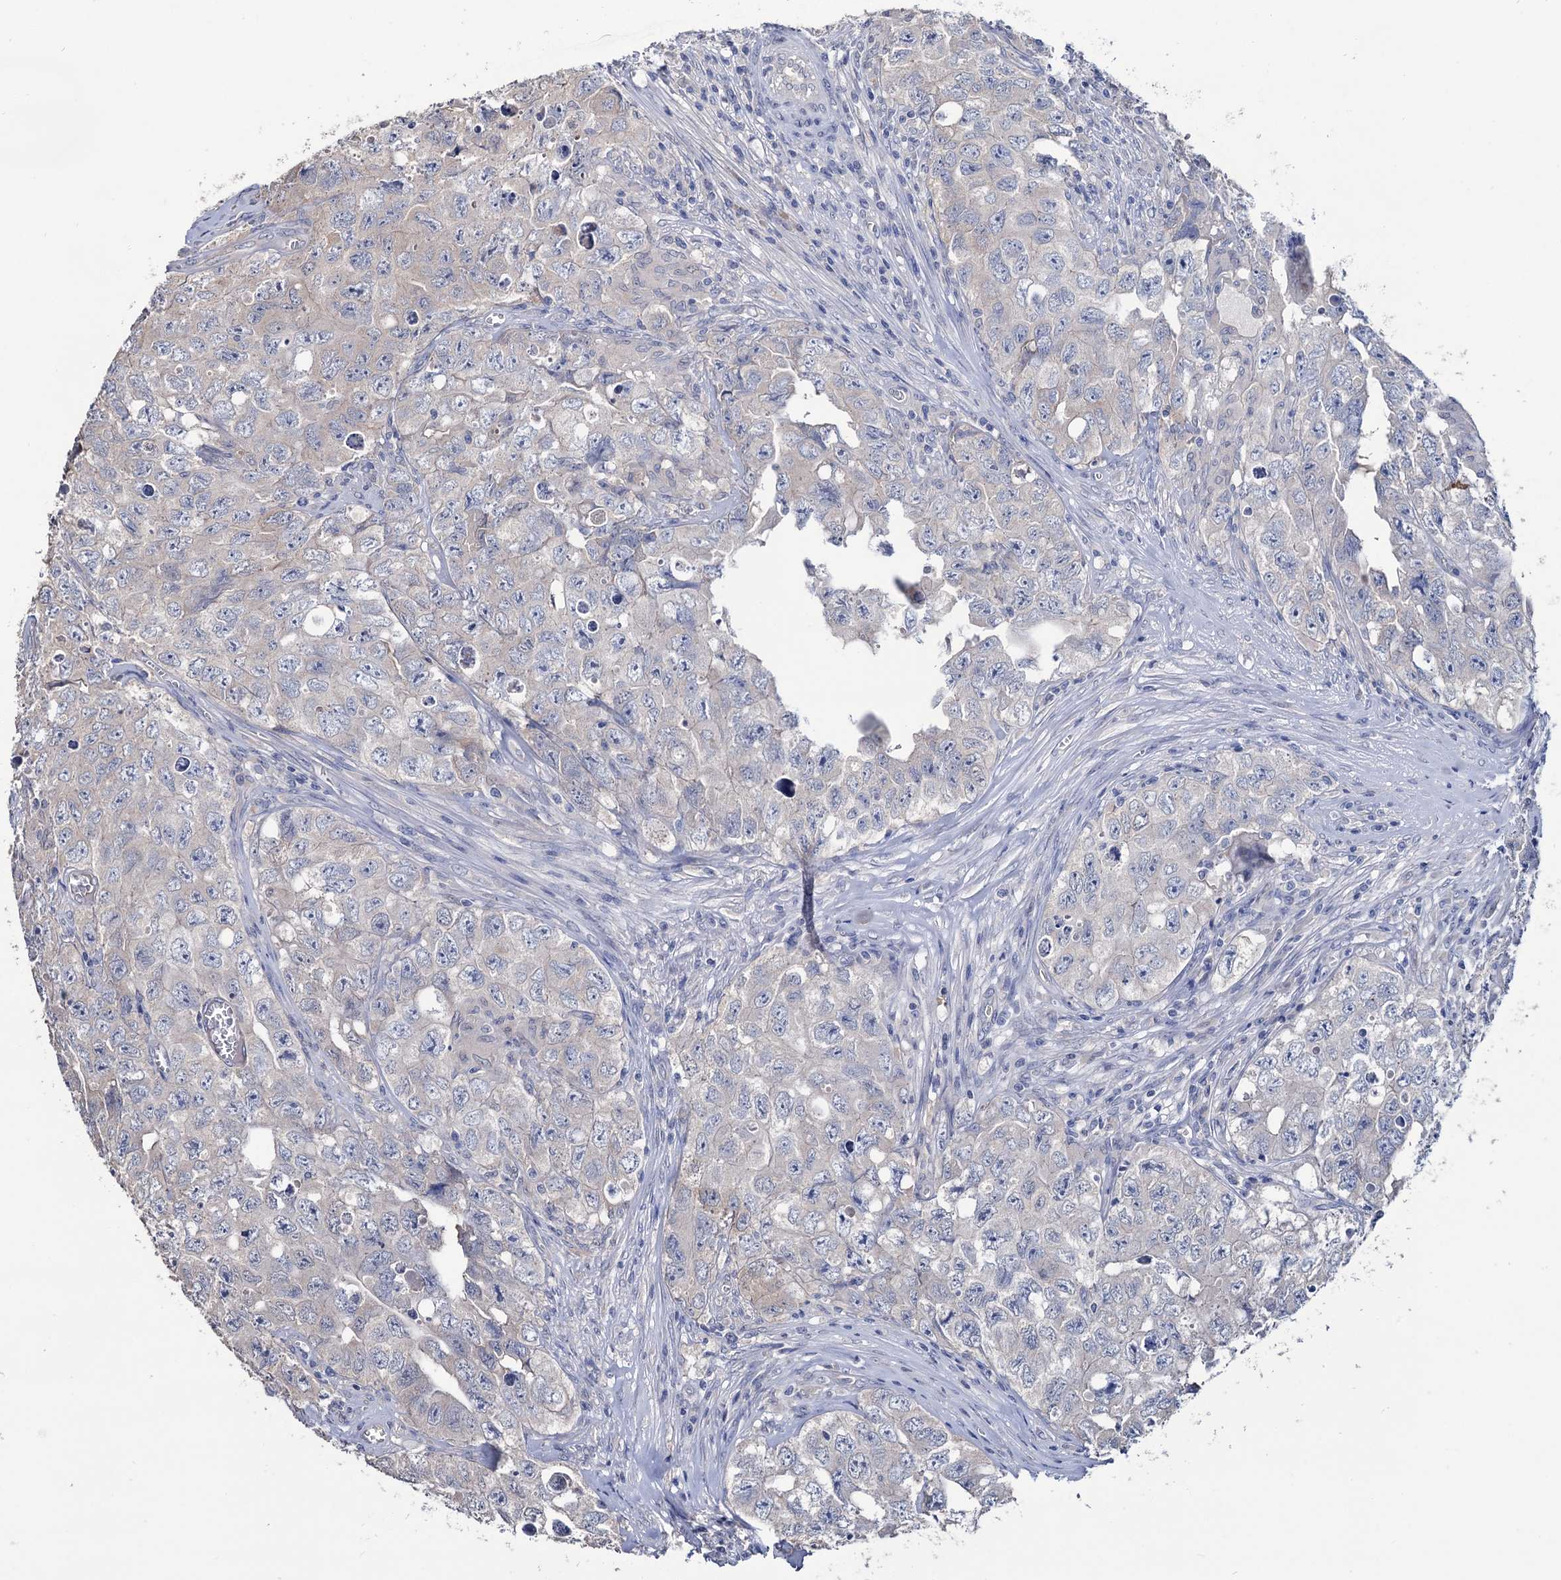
{"staining": {"intensity": "negative", "quantity": "none", "location": "none"}, "tissue": "testis cancer", "cell_type": "Tumor cells", "image_type": "cancer", "snomed": [{"axis": "morphology", "description": "Seminoma, NOS"}, {"axis": "morphology", "description": "Carcinoma, Embryonal, NOS"}, {"axis": "topography", "description": "Testis"}], "caption": "Testis embryonal carcinoma was stained to show a protein in brown. There is no significant positivity in tumor cells. (Stains: DAB (3,3'-diaminobenzidine) immunohistochemistry with hematoxylin counter stain, Microscopy: brightfield microscopy at high magnification).", "gene": "EPB41L5", "patient": {"sex": "male", "age": 43}}